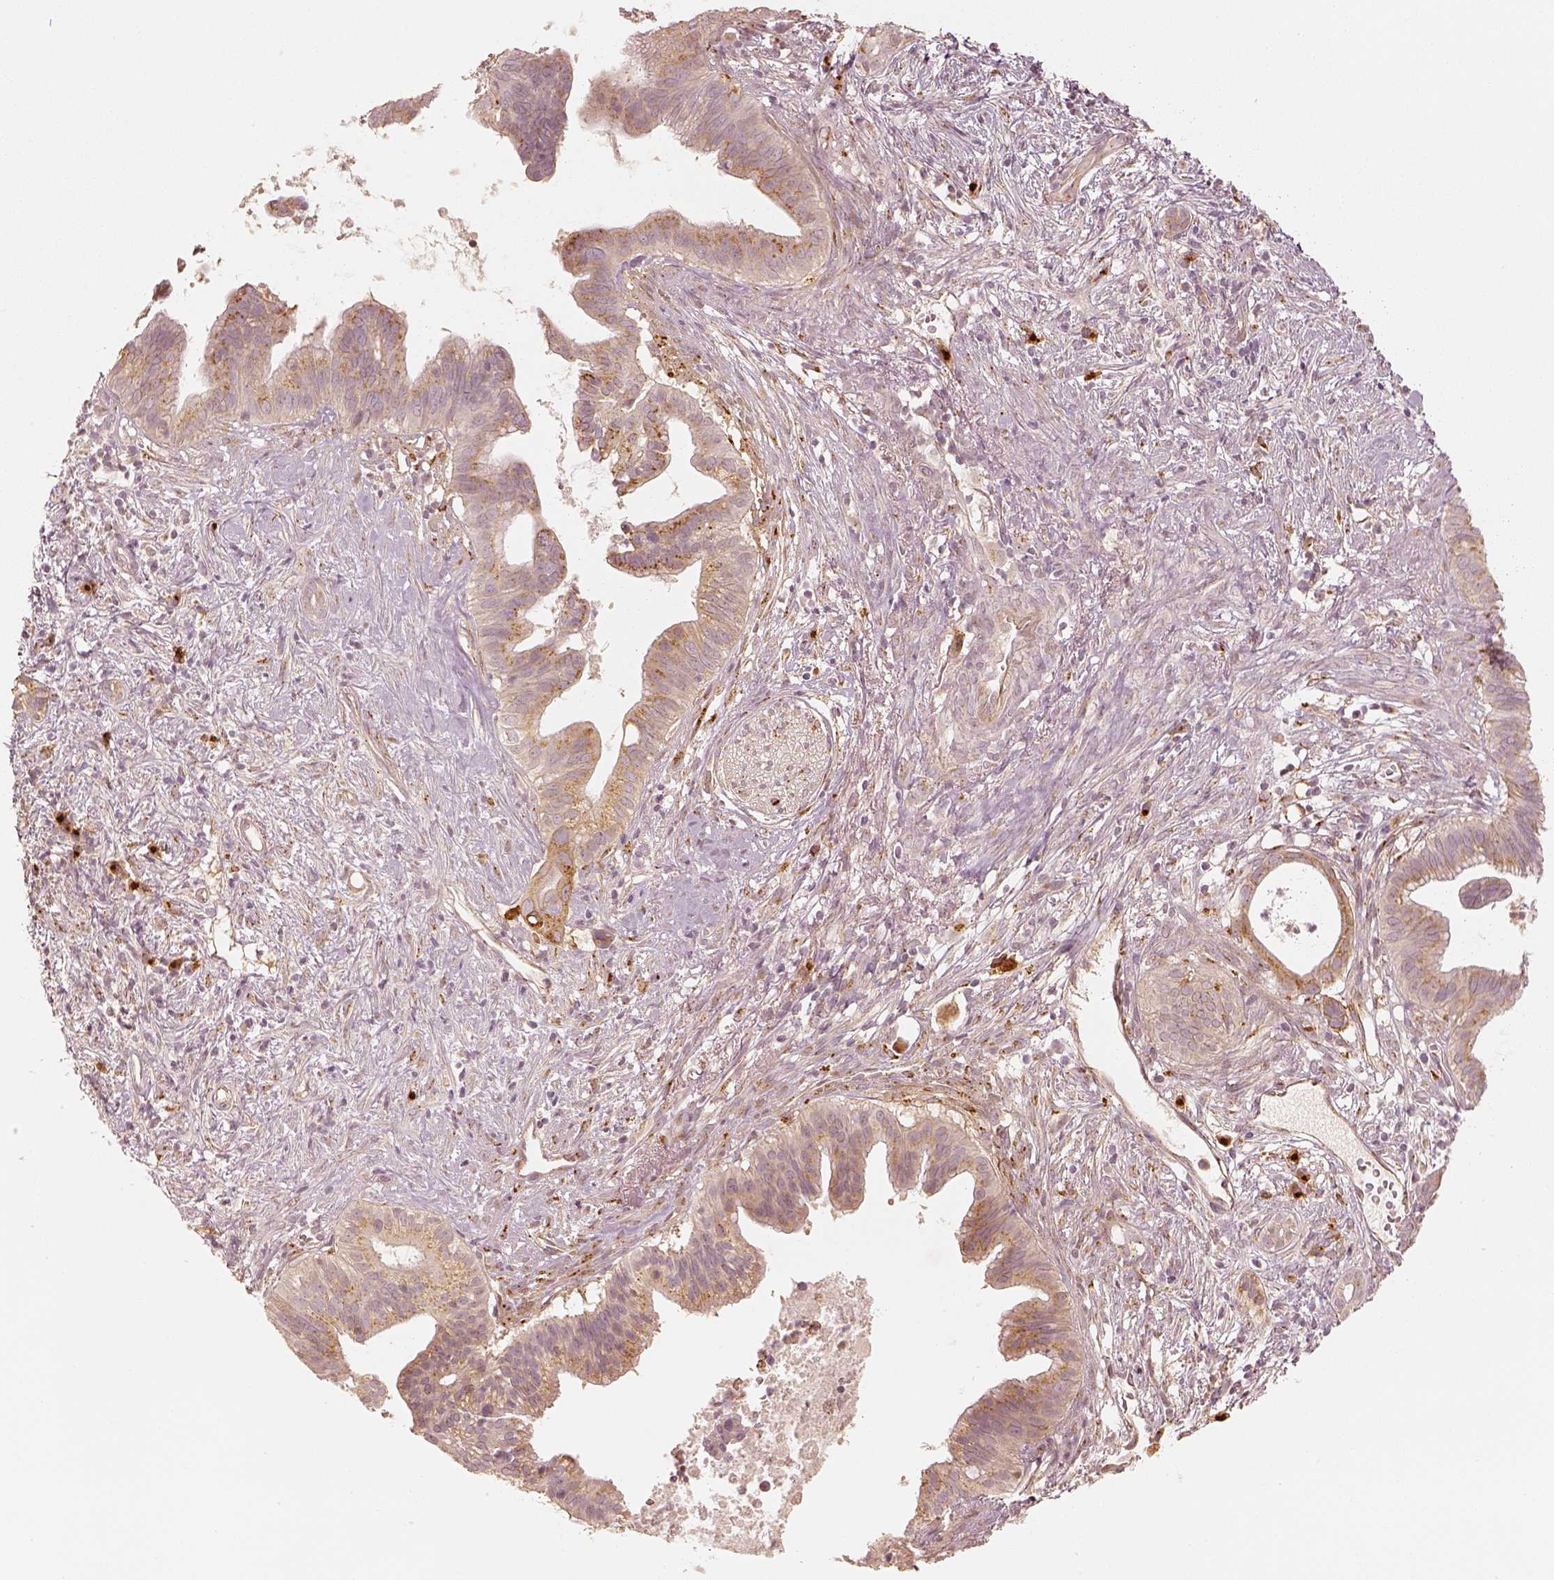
{"staining": {"intensity": "moderate", "quantity": "25%-75%", "location": "cytoplasmic/membranous"}, "tissue": "pancreatic cancer", "cell_type": "Tumor cells", "image_type": "cancer", "snomed": [{"axis": "morphology", "description": "Adenocarcinoma, NOS"}, {"axis": "topography", "description": "Pancreas"}], "caption": "Pancreatic cancer stained with IHC demonstrates moderate cytoplasmic/membranous expression in about 25%-75% of tumor cells.", "gene": "GORASP2", "patient": {"sex": "male", "age": 61}}